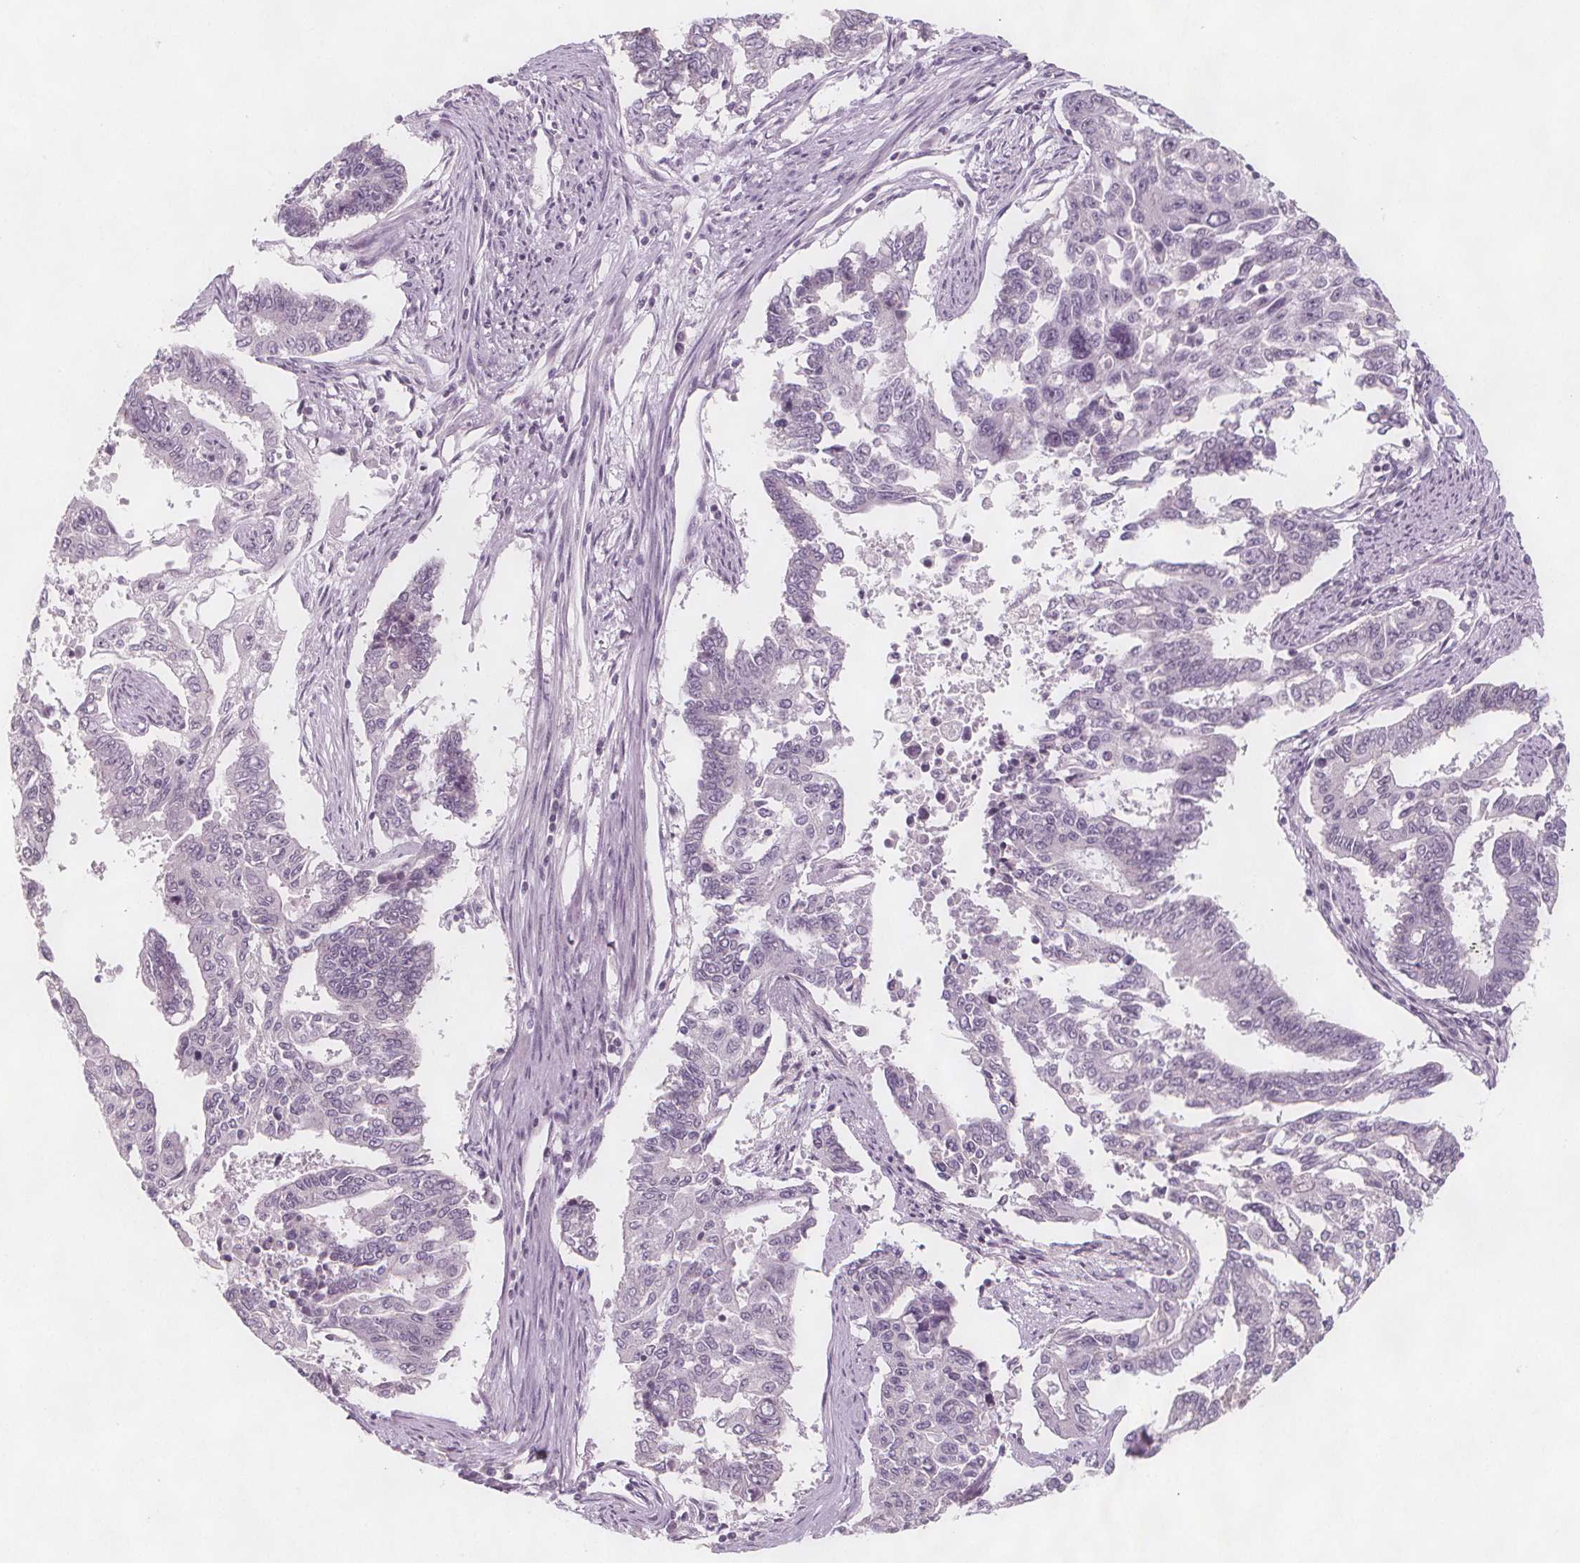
{"staining": {"intensity": "negative", "quantity": "none", "location": "none"}, "tissue": "endometrial cancer", "cell_type": "Tumor cells", "image_type": "cancer", "snomed": [{"axis": "morphology", "description": "Adenocarcinoma, NOS"}, {"axis": "topography", "description": "Uterus"}], "caption": "IHC image of human adenocarcinoma (endometrial) stained for a protein (brown), which displays no staining in tumor cells.", "gene": "C1orf167", "patient": {"sex": "female", "age": 59}}